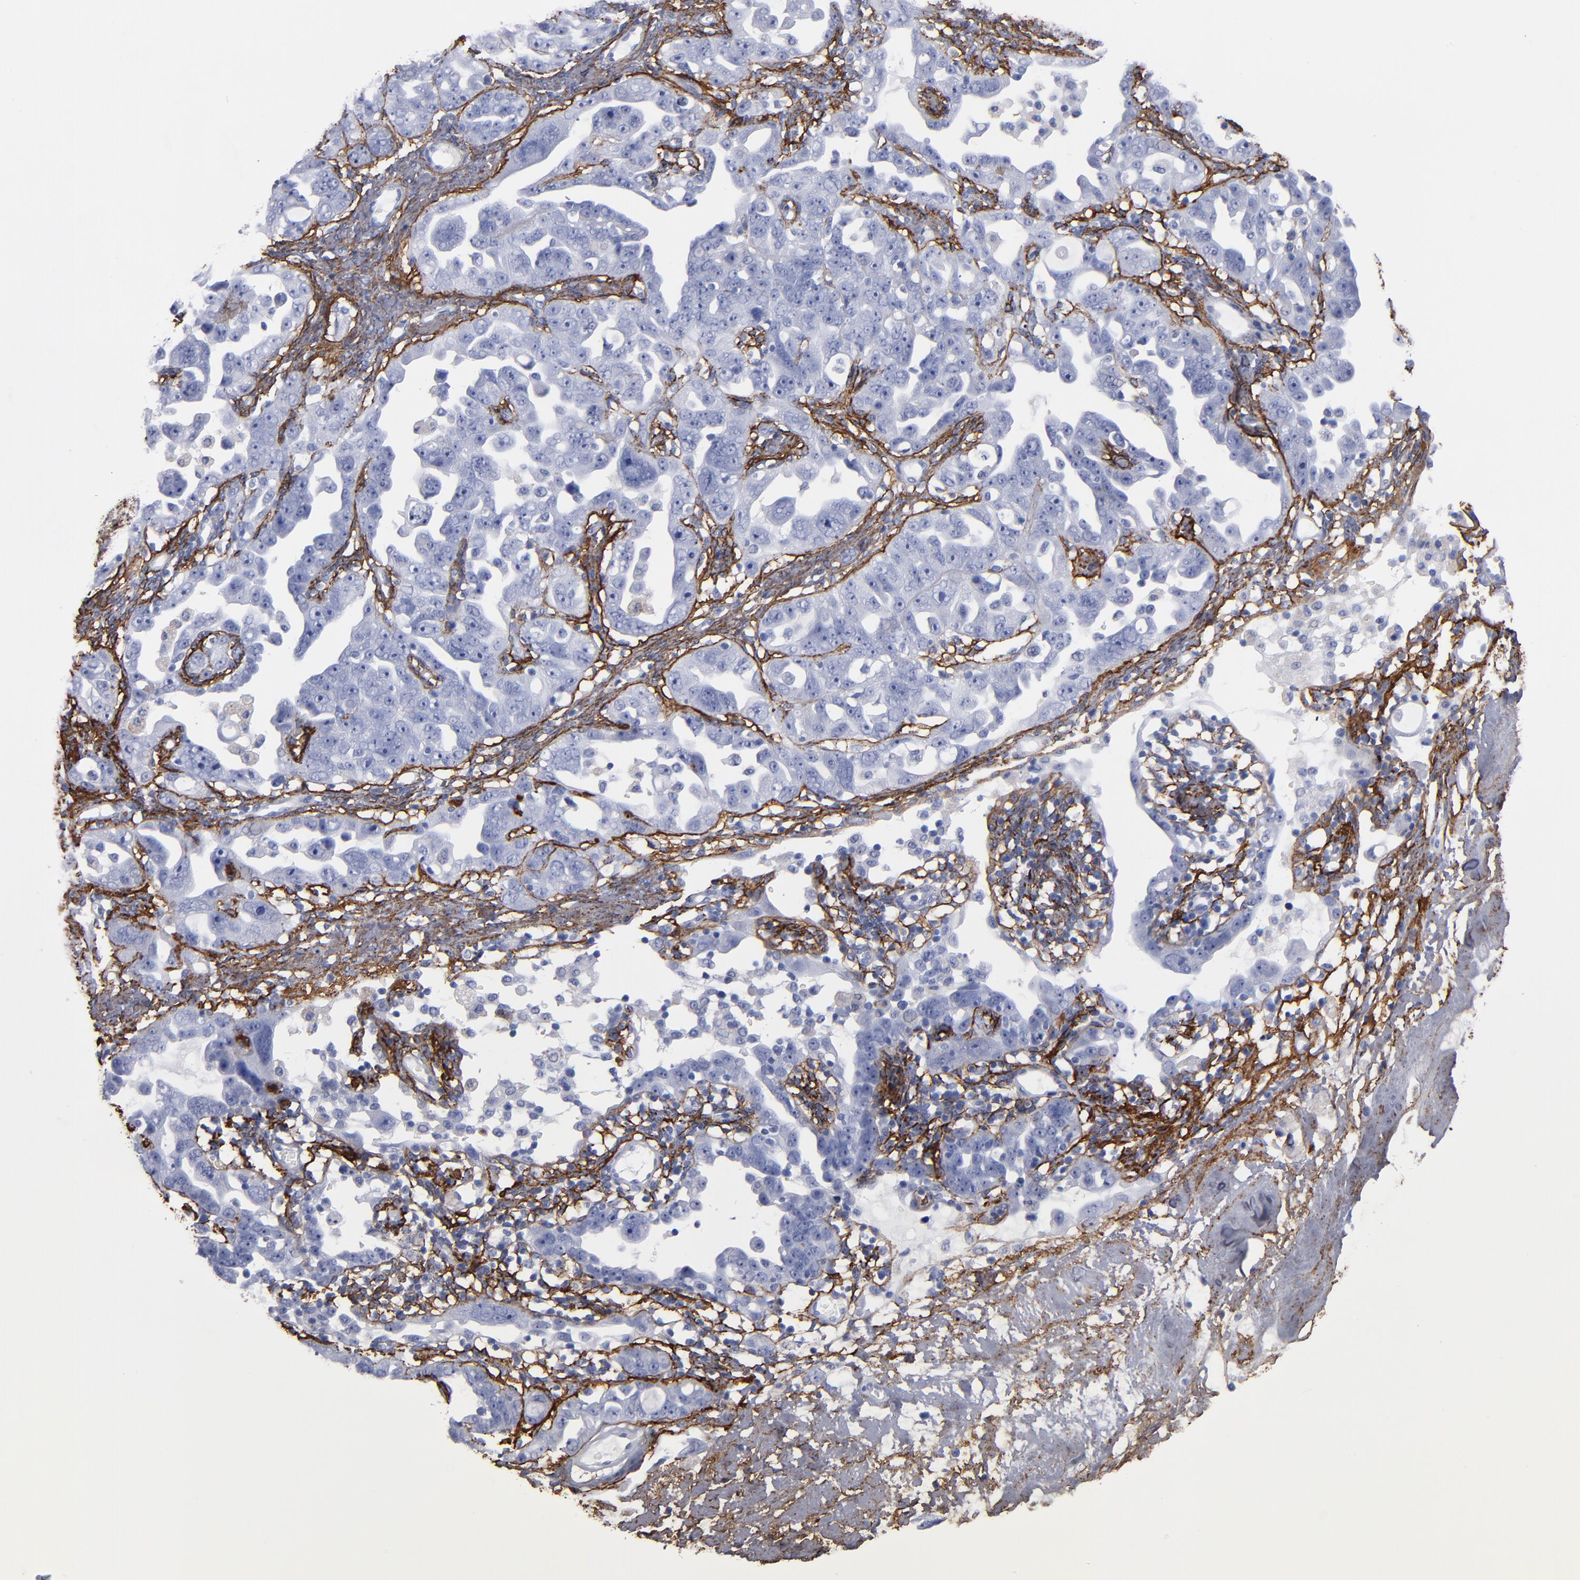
{"staining": {"intensity": "negative", "quantity": "none", "location": "none"}, "tissue": "ovarian cancer", "cell_type": "Tumor cells", "image_type": "cancer", "snomed": [{"axis": "morphology", "description": "Cystadenocarcinoma, serous, NOS"}, {"axis": "topography", "description": "Ovary"}], "caption": "Human ovarian serous cystadenocarcinoma stained for a protein using IHC reveals no positivity in tumor cells.", "gene": "EMILIN1", "patient": {"sex": "female", "age": 66}}